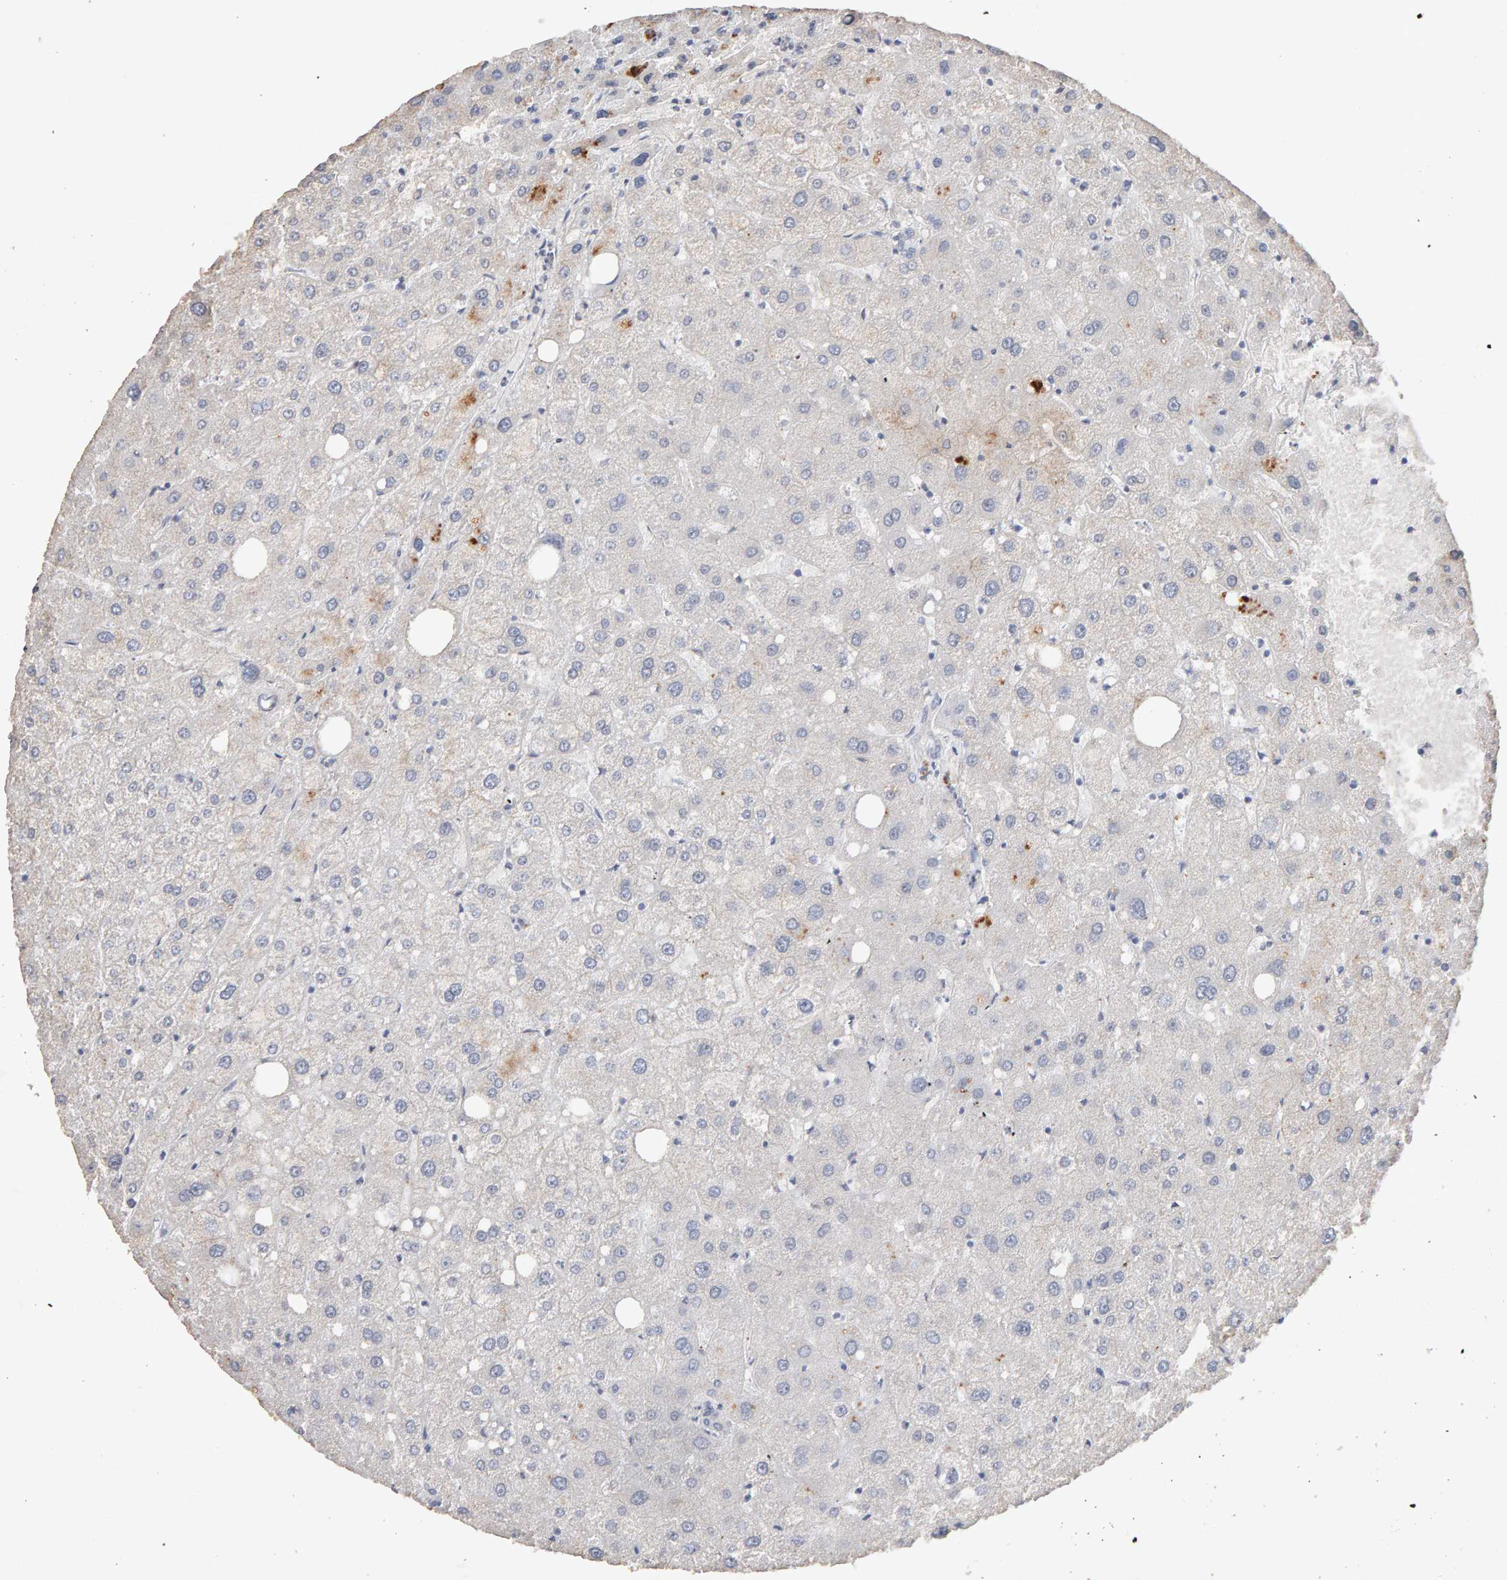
{"staining": {"intensity": "negative", "quantity": "none", "location": "none"}, "tissue": "liver", "cell_type": "Cholangiocytes", "image_type": "normal", "snomed": [{"axis": "morphology", "description": "Normal tissue, NOS"}, {"axis": "topography", "description": "Liver"}], "caption": "Protein analysis of unremarkable liver reveals no significant expression in cholangiocytes. (DAB IHC visualized using brightfield microscopy, high magnification).", "gene": "PTPRM", "patient": {"sex": "male", "age": 73}}